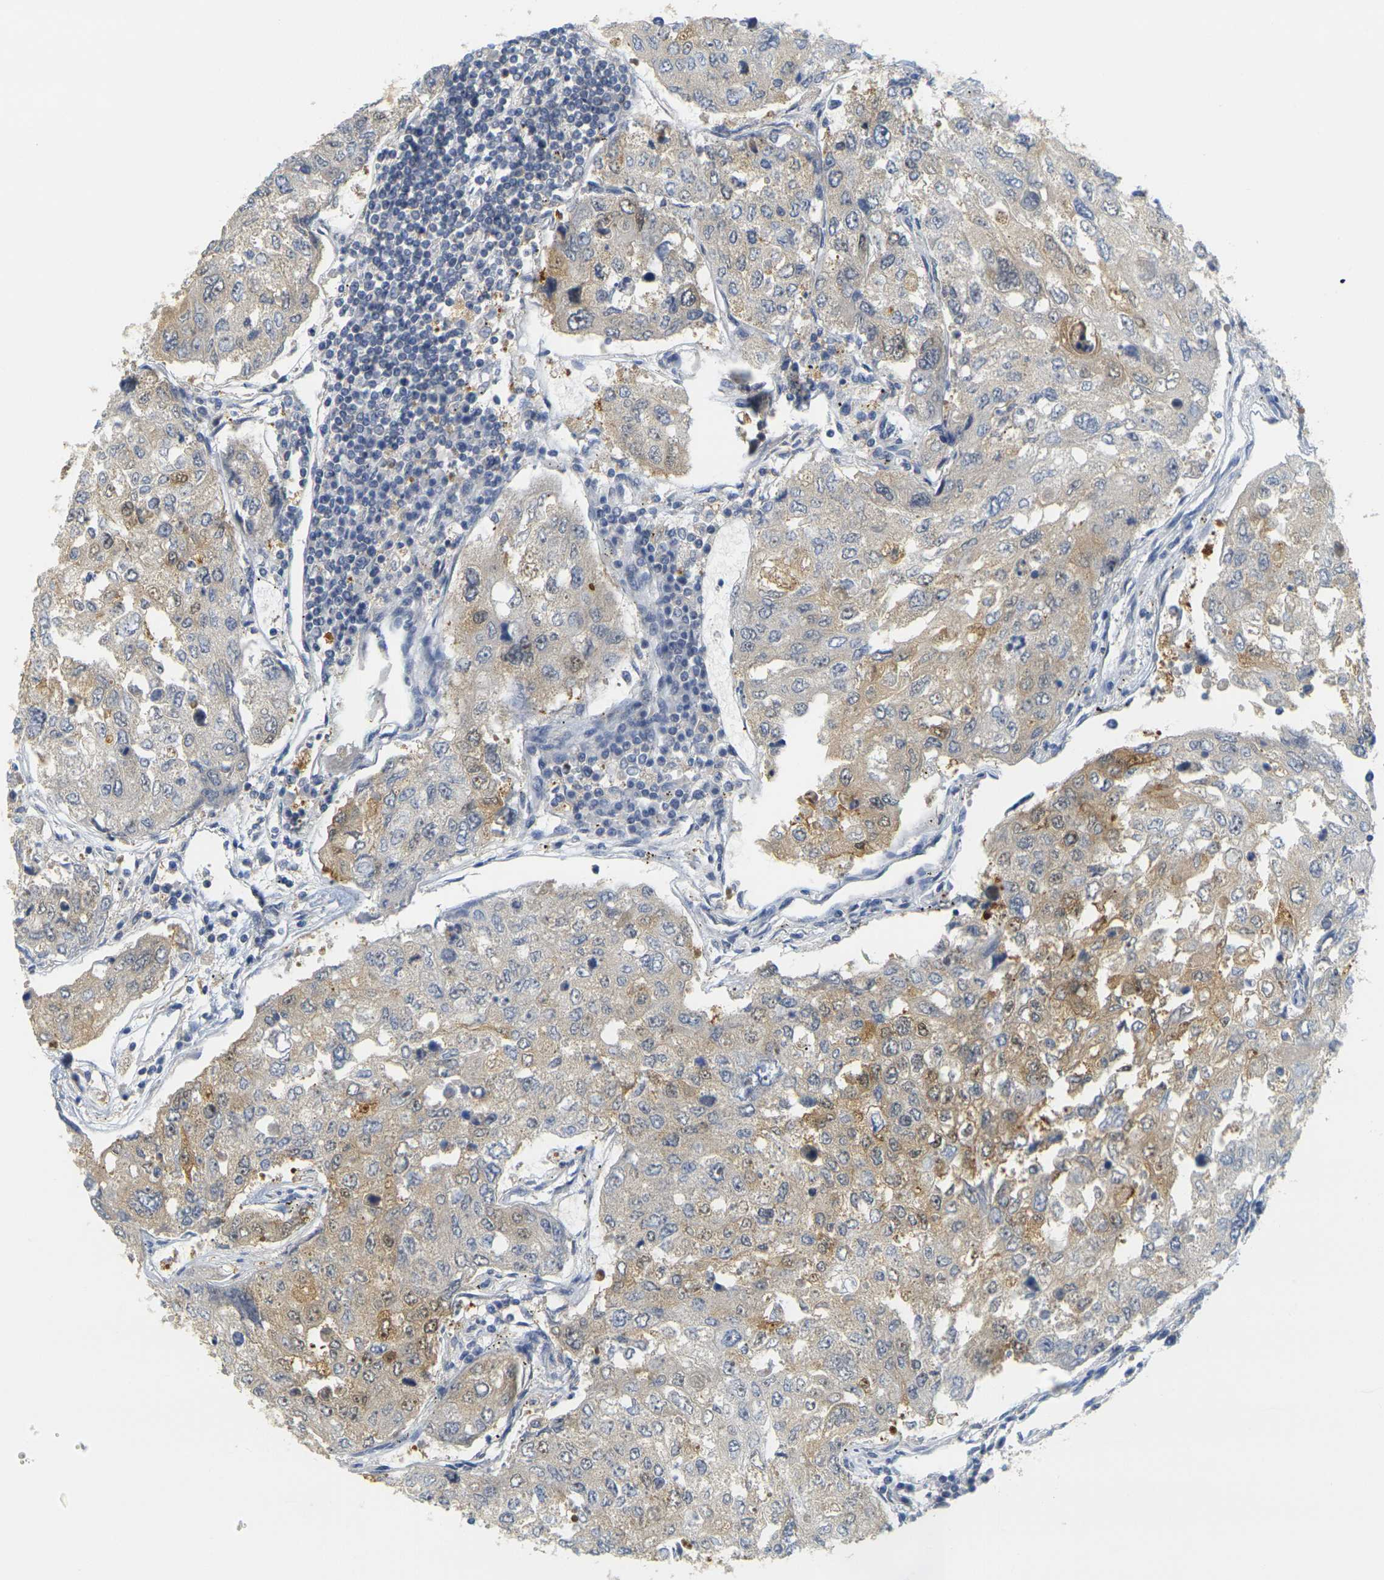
{"staining": {"intensity": "weak", "quantity": "25%-75%", "location": "cytoplasmic/membranous"}, "tissue": "urothelial cancer", "cell_type": "Tumor cells", "image_type": "cancer", "snomed": [{"axis": "morphology", "description": "Urothelial carcinoma, High grade"}, {"axis": "topography", "description": "Lymph node"}, {"axis": "topography", "description": "Urinary bladder"}], "caption": "Urothelial cancer was stained to show a protein in brown. There is low levels of weak cytoplasmic/membranous staining in about 25%-75% of tumor cells.", "gene": "GDAP1", "patient": {"sex": "male", "age": 51}}